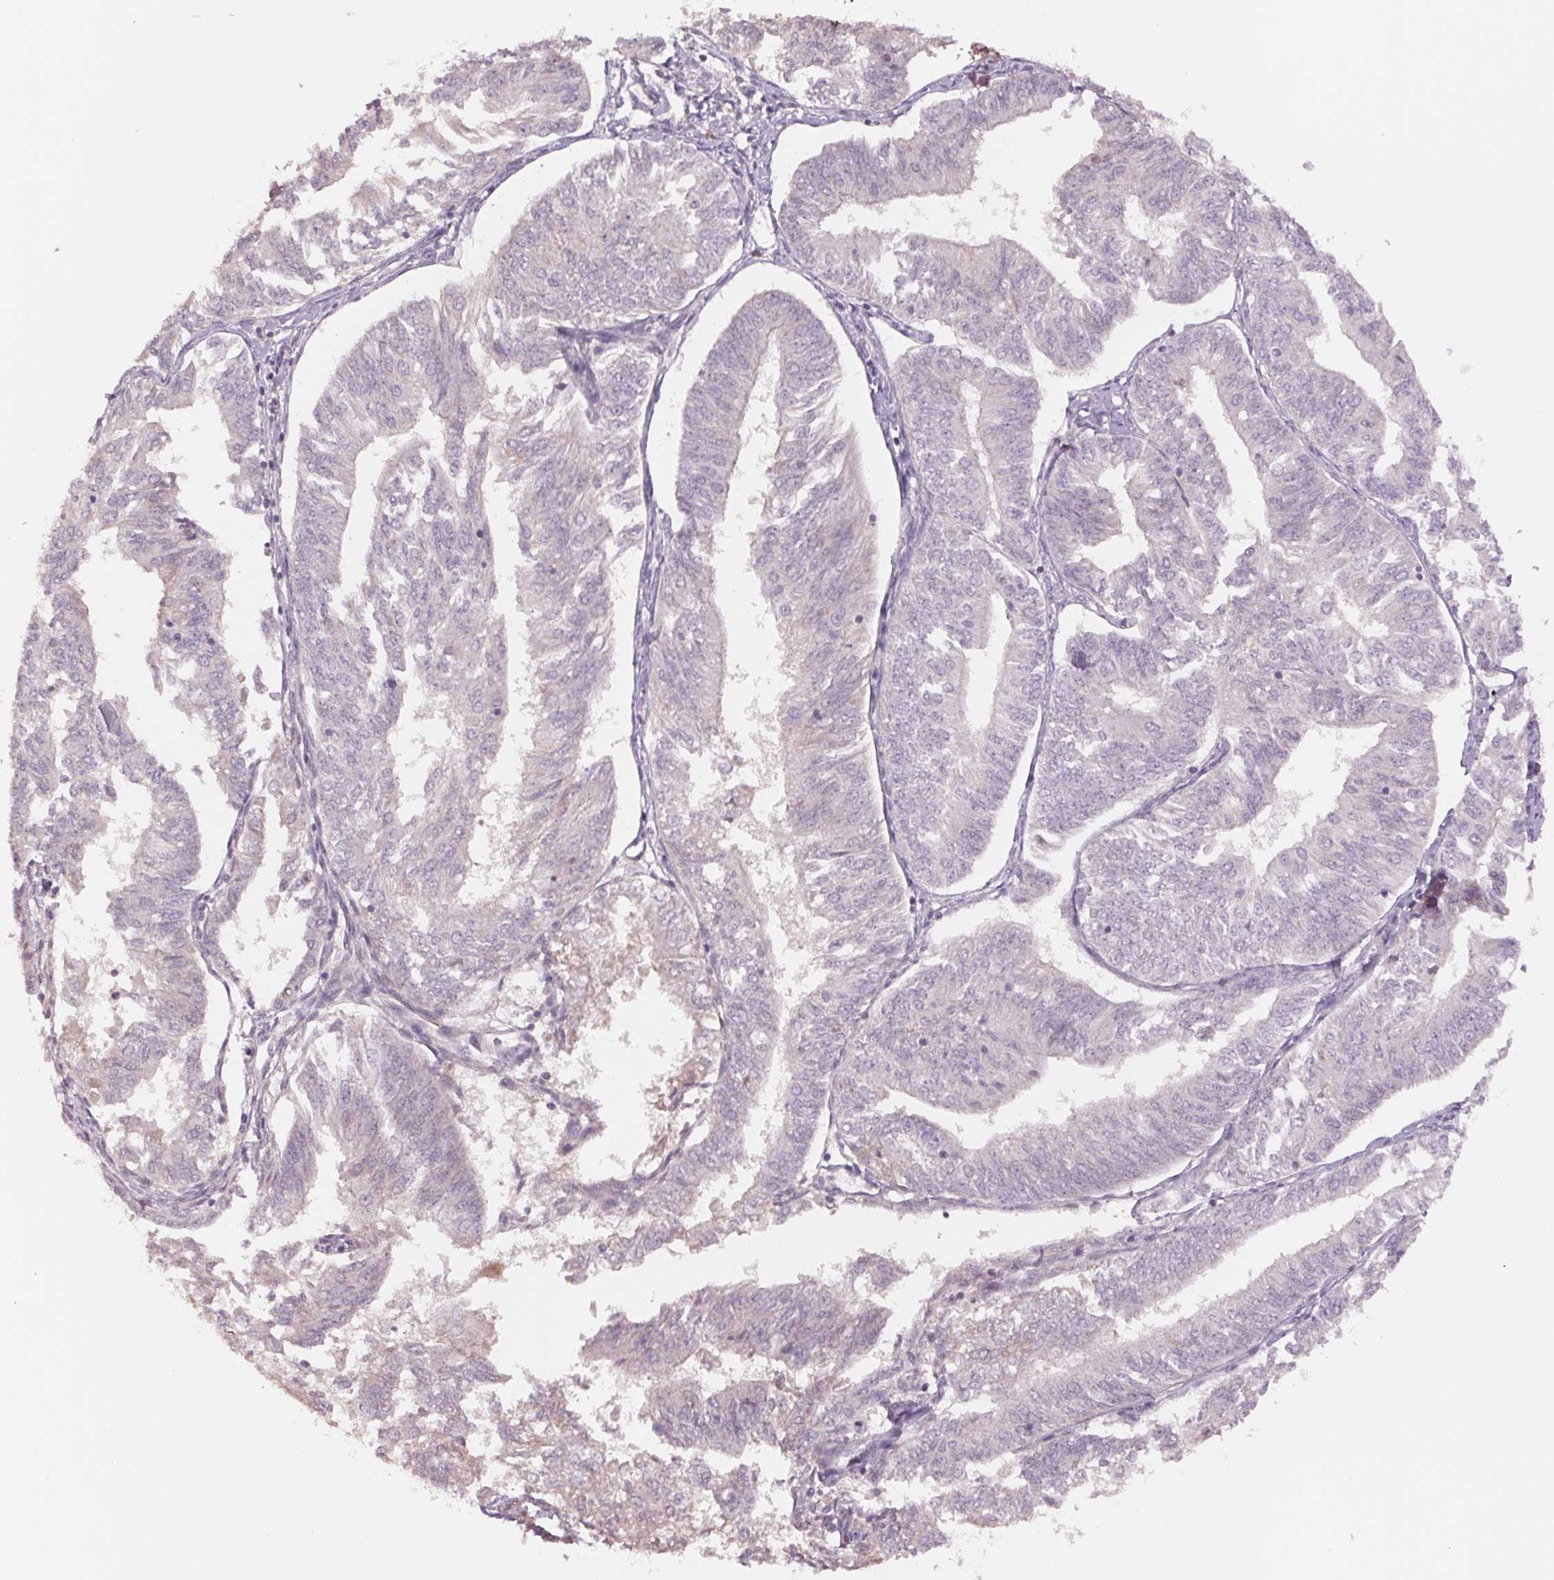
{"staining": {"intensity": "negative", "quantity": "none", "location": "none"}, "tissue": "endometrial cancer", "cell_type": "Tumor cells", "image_type": "cancer", "snomed": [{"axis": "morphology", "description": "Adenocarcinoma, NOS"}, {"axis": "topography", "description": "Endometrium"}], "caption": "Immunohistochemistry histopathology image of adenocarcinoma (endometrial) stained for a protein (brown), which shows no expression in tumor cells.", "gene": "PPIA", "patient": {"sex": "female", "age": 58}}